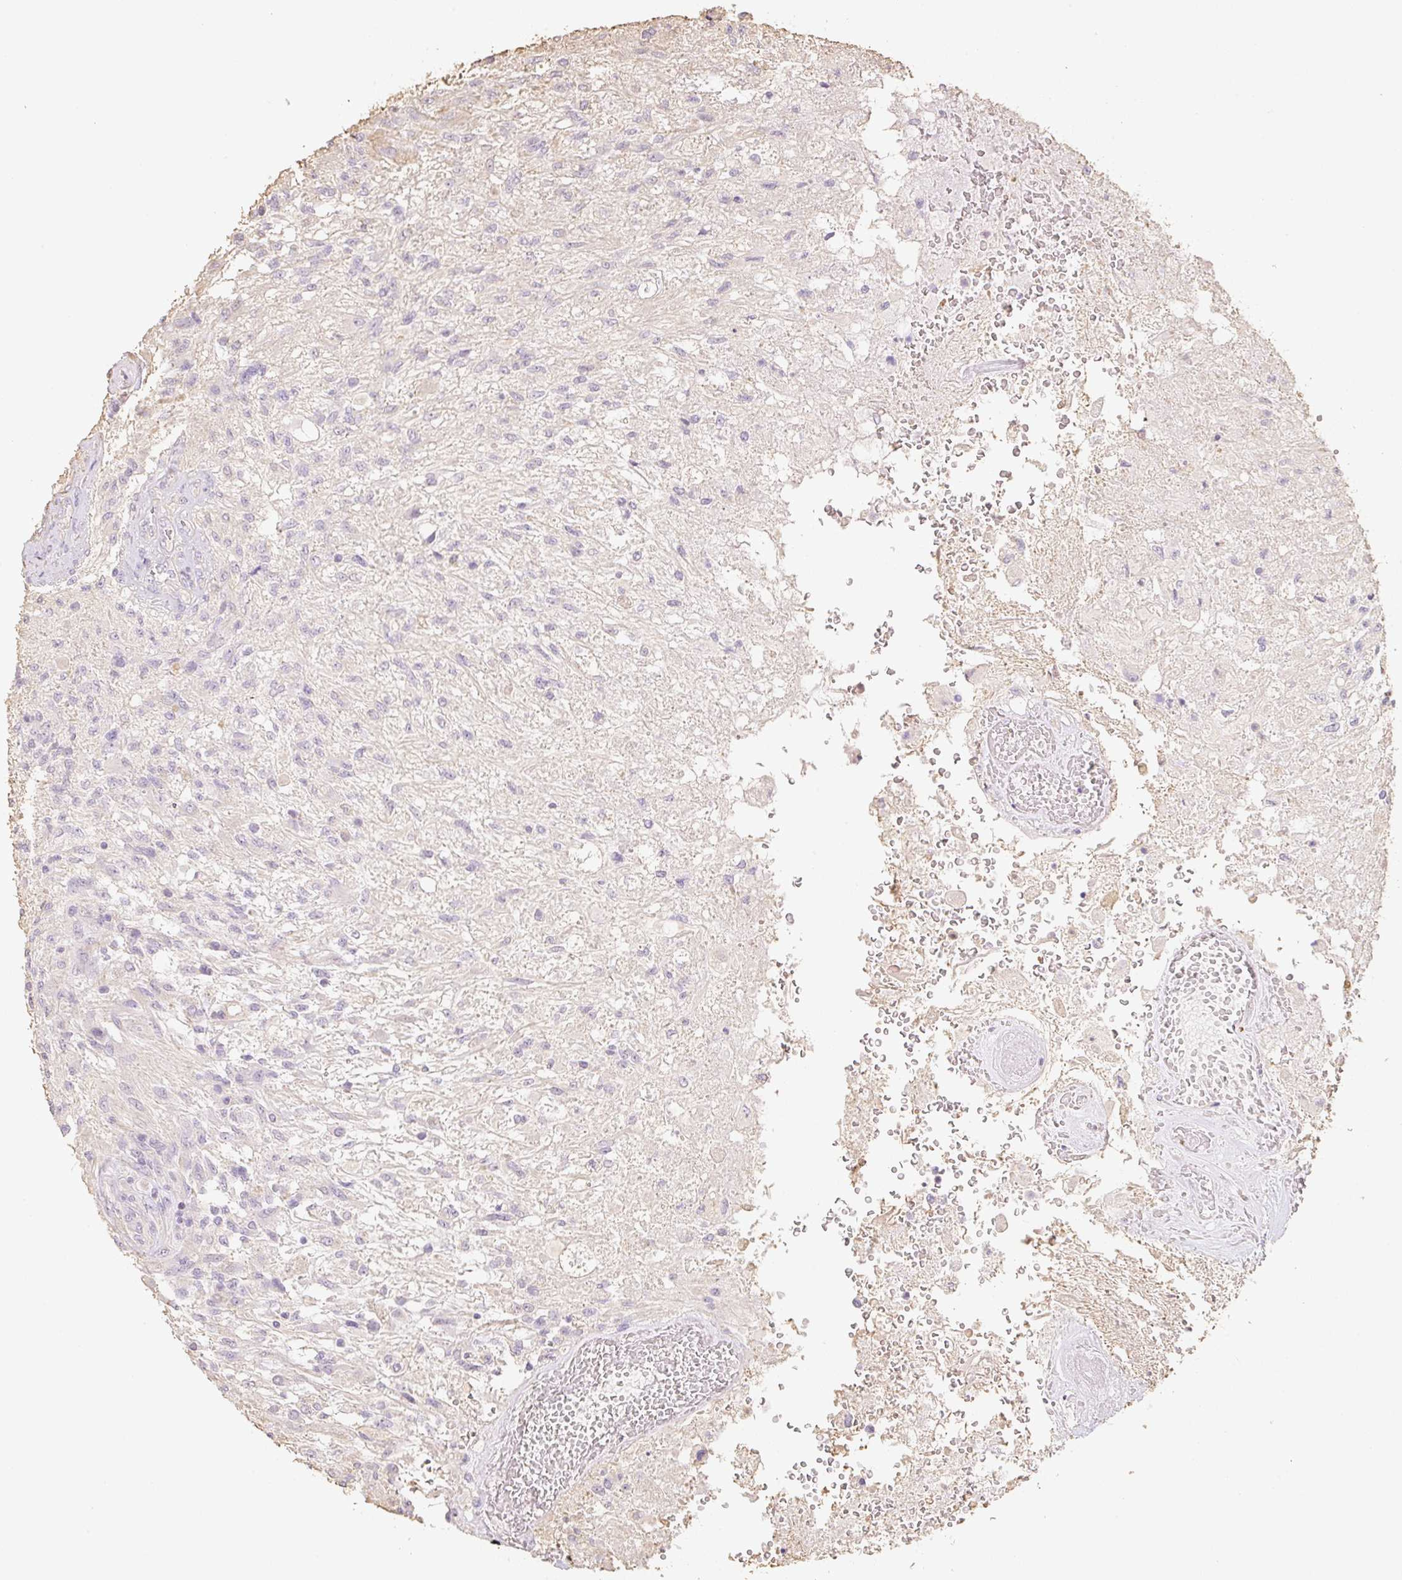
{"staining": {"intensity": "negative", "quantity": "none", "location": "none"}, "tissue": "glioma", "cell_type": "Tumor cells", "image_type": "cancer", "snomed": [{"axis": "morphology", "description": "Glioma, malignant, High grade"}, {"axis": "topography", "description": "Brain"}], "caption": "Image shows no protein staining in tumor cells of malignant high-grade glioma tissue.", "gene": "MBOAT7", "patient": {"sex": "male", "age": 56}}